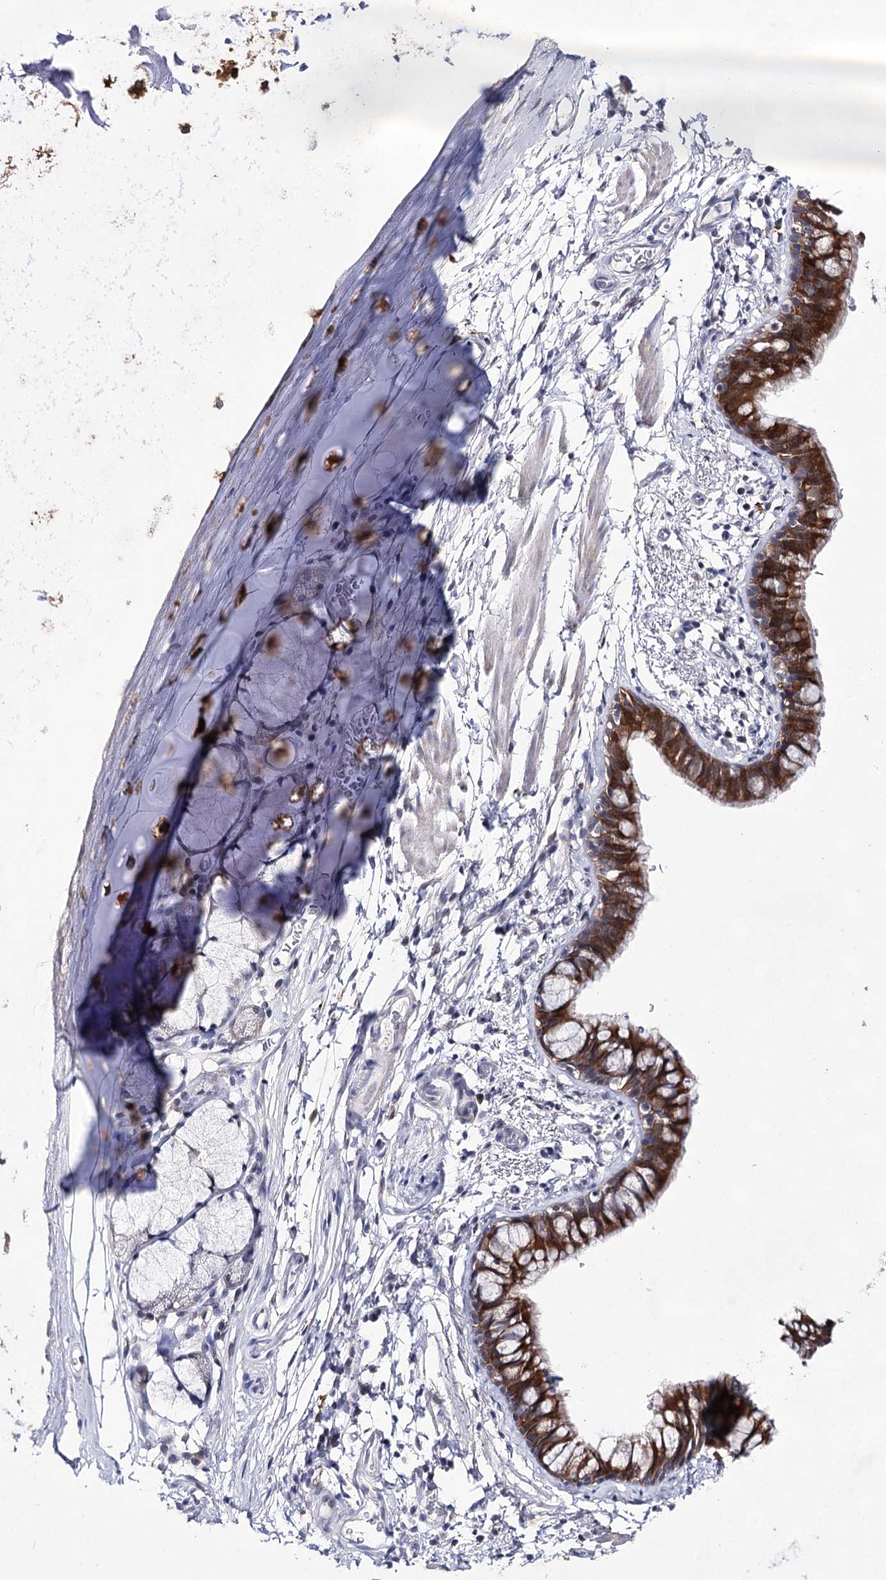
{"staining": {"intensity": "strong", "quantity": ">75%", "location": "cytoplasmic/membranous"}, "tissue": "bronchus", "cell_type": "Respiratory epithelial cells", "image_type": "normal", "snomed": [{"axis": "morphology", "description": "Normal tissue, NOS"}, {"axis": "topography", "description": "Cartilage tissue"}, {"axis": "topography", "description": "Bronchus"}], "caption": "Immunohistochemical staining of benign human bronchus reveals strong cytoplasmic/membranous protein expression in approximately >75% of respiratory epithelial cells. (Stains: DAB (3,3'-diaminobenzidine) in brown, nuclei in blue, Microscopy: brightfield microscopy at high magnification).", "gene": "UGDH", "patient": {"sex": "female", "age": 36}}